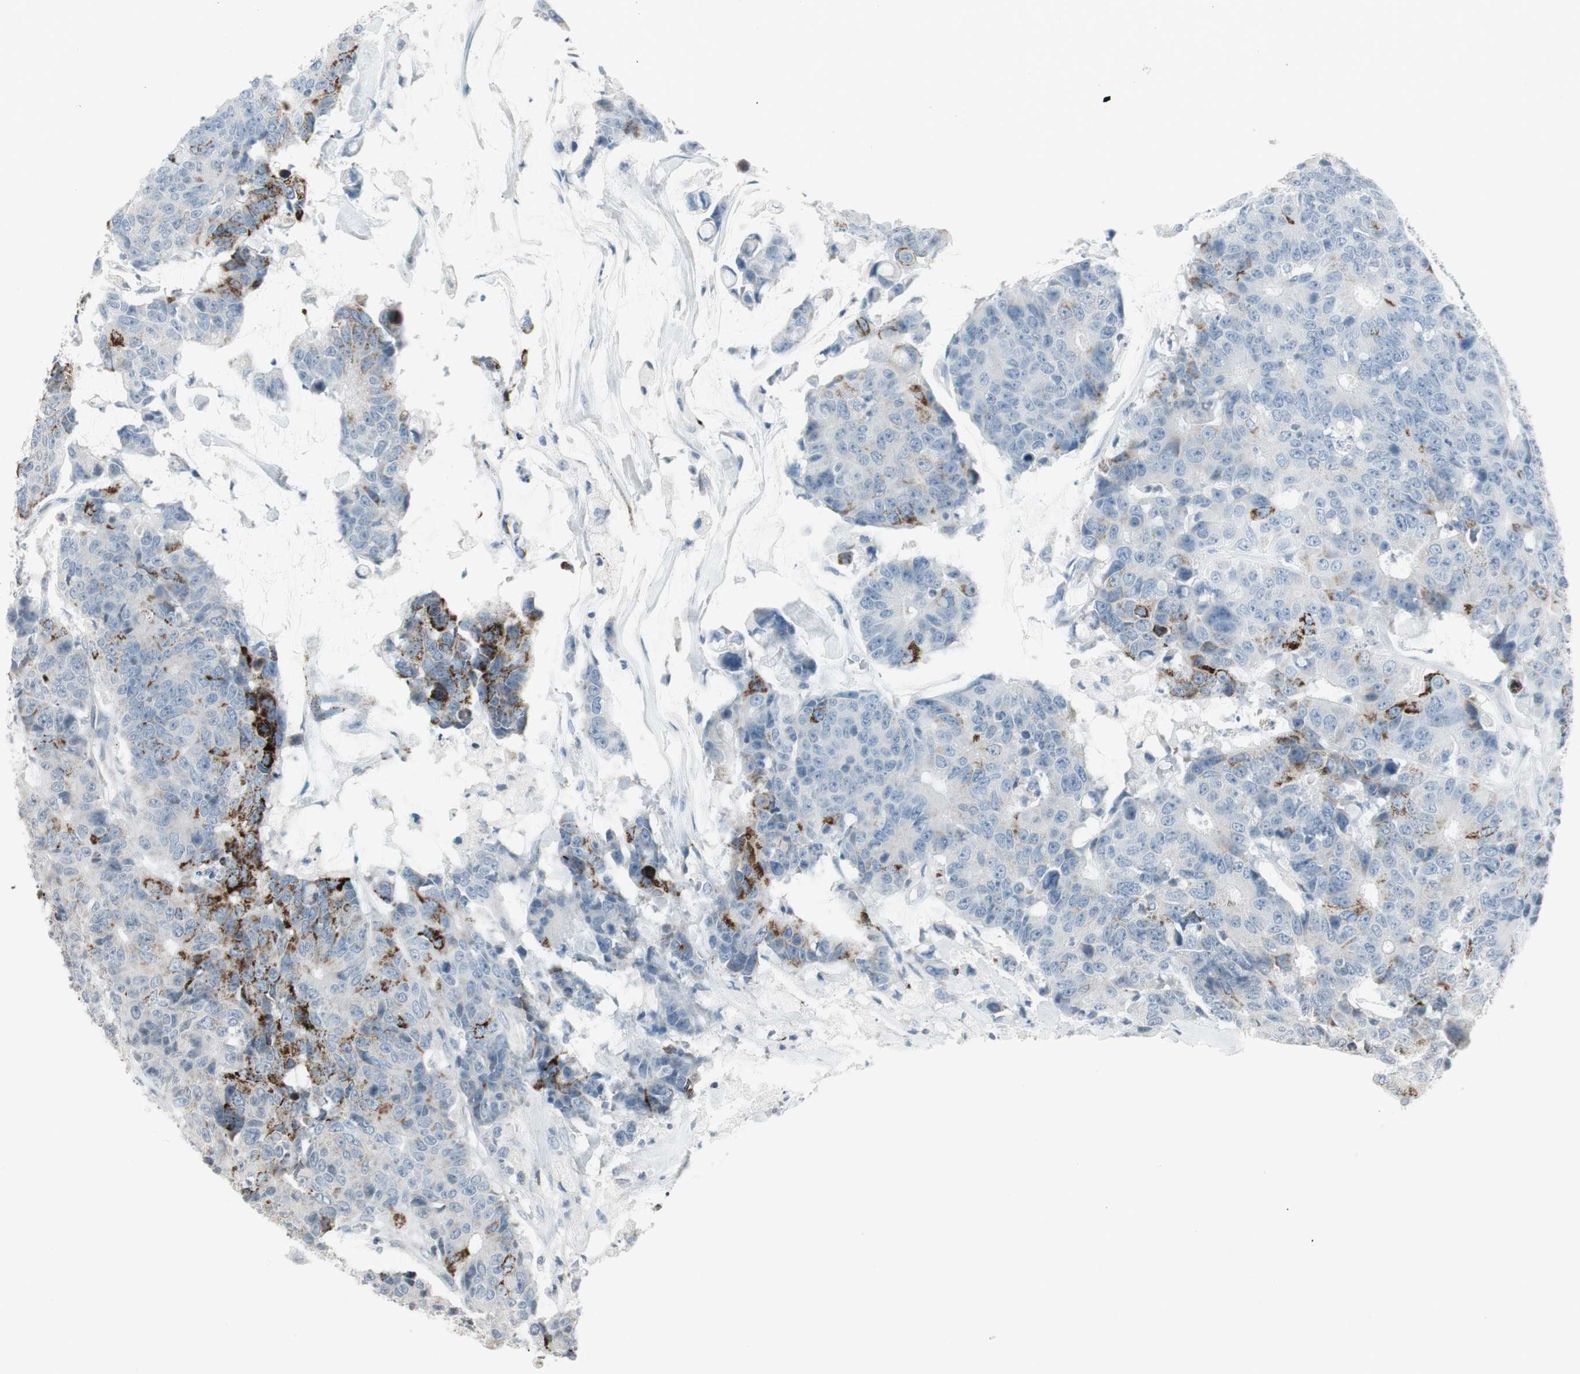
{"staining": {"intensity": "strong", "quantity": "25%-75%", "location": "cytoplasmic/membranous"}, "tissue": "colorectal cancer", "cell_type": "Tumor cells", "image_type": "cancer", "snomed": [{"axis": "morphology", "description": "Adenocarcinoma, NOS"}, {"axis": "topography", "description": "Colon"}], "caption": "Immunohistochemical staining of human colorectal cancer (adenocarcinoma) reveals high levels of strong cytoplasmic/membranous protein positivity in approximately 25%-75% of tumor cells.", "gene": "ARG2", "patient": {"sex": "female", "age": 86}}